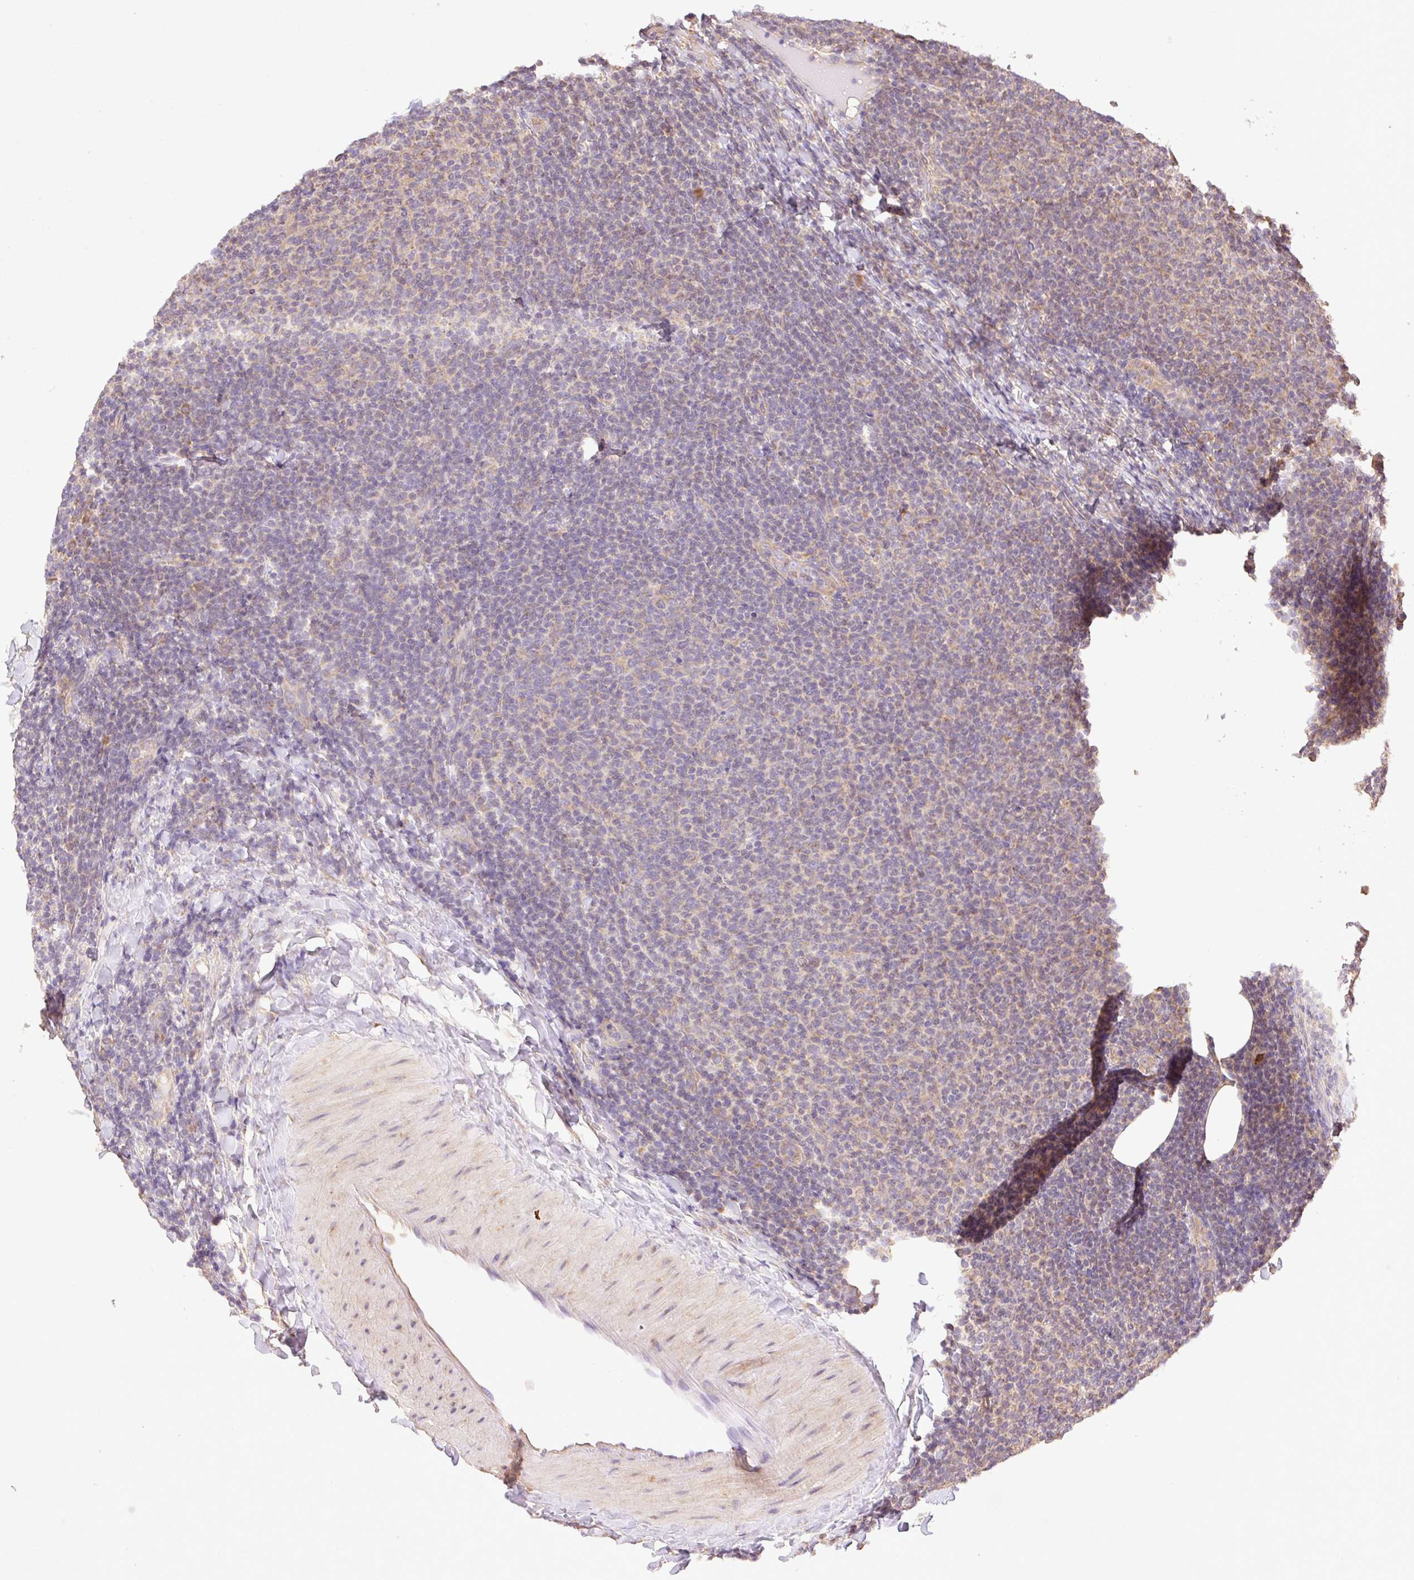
{"staining": {"intensity": "weak", "quantity": "25%-75%", "location": "cytoplasmic/membranous"}, "tissue": "lymphoma", "cell_type": "Tumor cells", "image_type": "cancer", "snomed": [{"axis": "morphology", "description": "Malignant lymphoma, non-Hodgkin's type, Low grade"}, {"axis": "topography", "description": "Lymph node"}], "caption": "Protein positivity by immunohistochemistry (IHC) demonstrates weak cytoplasmic/membranous positivity in approximately 25%-75% of tumor cells in low-grade malignant lymphoma, non-Hodgkin's type.", "gene": "DESI1", "patient": {"sex": "male", "age": 66}}